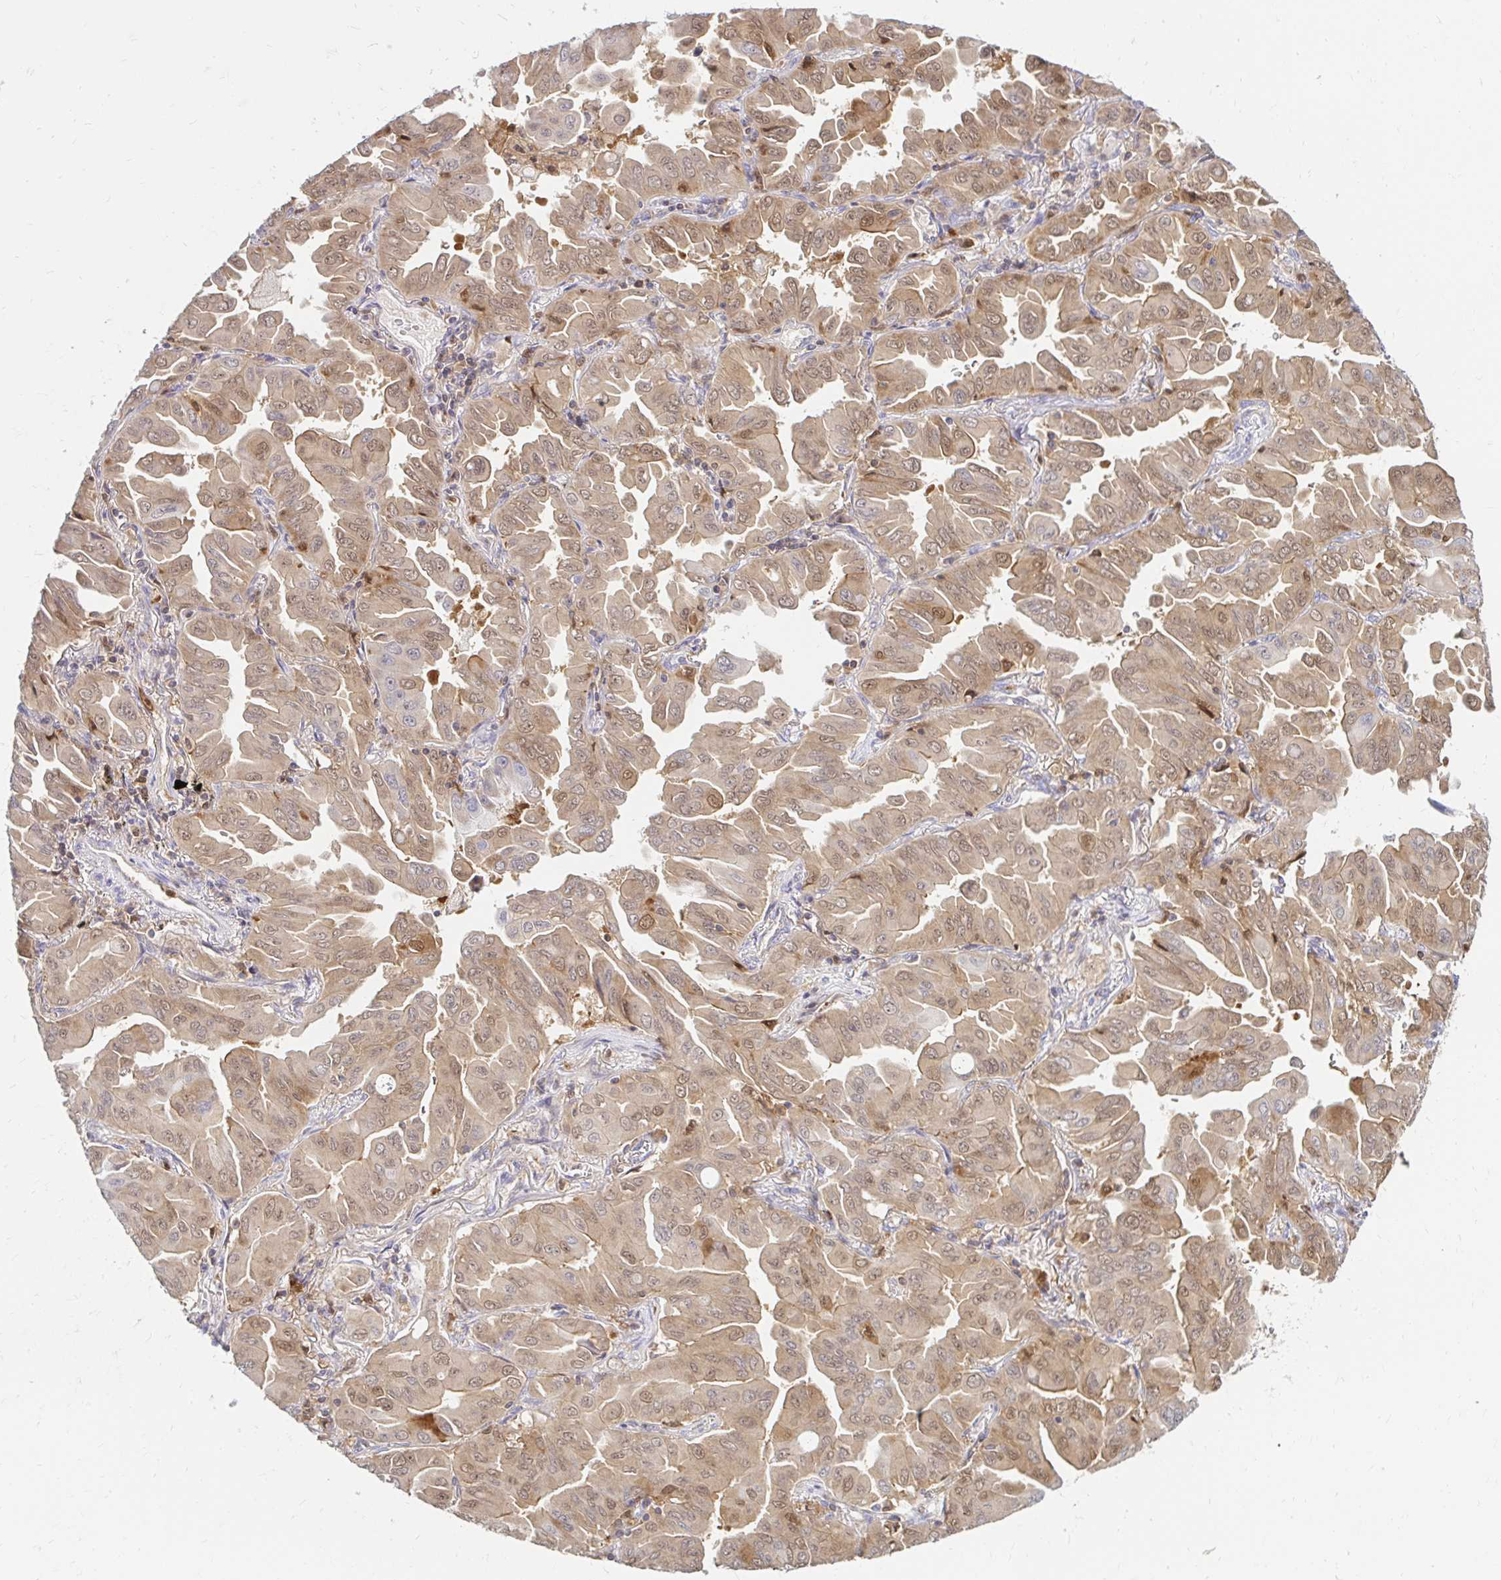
{"staining": {"intensity": "moderate", "quantity": ">75%", "location": "cytoplasmic/membranous,nuclear"}, "tissue": "lung cancer", "cell_type": "Tumor cells", "image_type": "cancer", "snomed": [{"axis": "morphology", "description": "Adenocarcinoma, NOS"}, {"axis": "topography", "description": "Lung"}], "caption": "Lung adenocarcinoma stained with a protein marker shows moderate staining in tumor cells.", "gene": "PYCARD", "patient": {"sex": "male", "age": 64}}